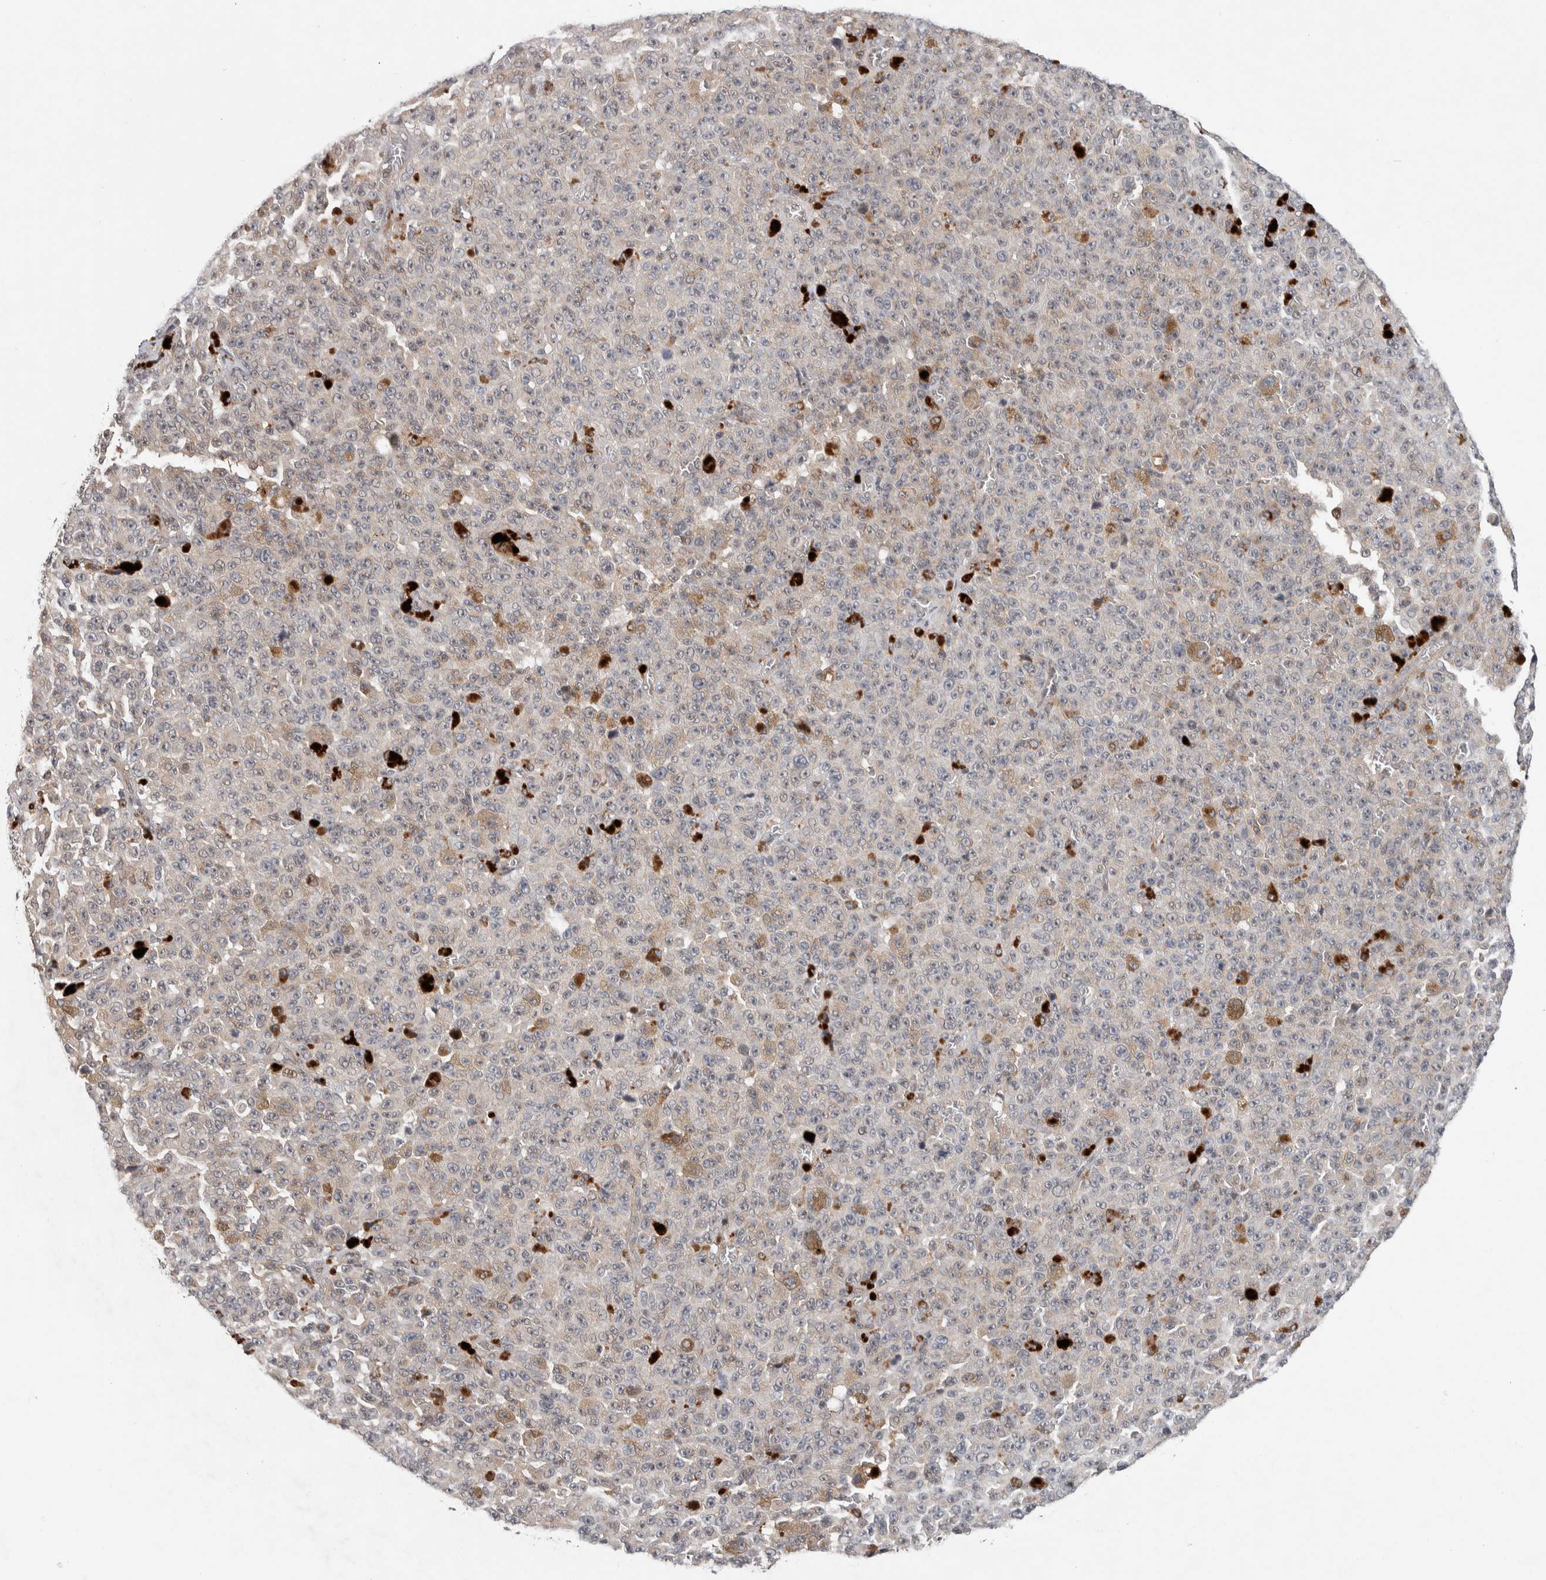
{"staining": {"intensity": "weak", "quantity": "<25%", "location": "cytoplasmic/membranous"}, "tissue": "melanoma", "cell_type": "Tumor cells", "image_type": "cancer", "snomed": [{"axis": "morphology", "description": "Malignant melanoma, NOS"}, {"axis": "topography", "description": "Skin"}], "caption": "The micrograph displays no staining of tumor cells in melanoma.", "gene": "KCNK1", "patient": {"sex": "female", "age": 82}}